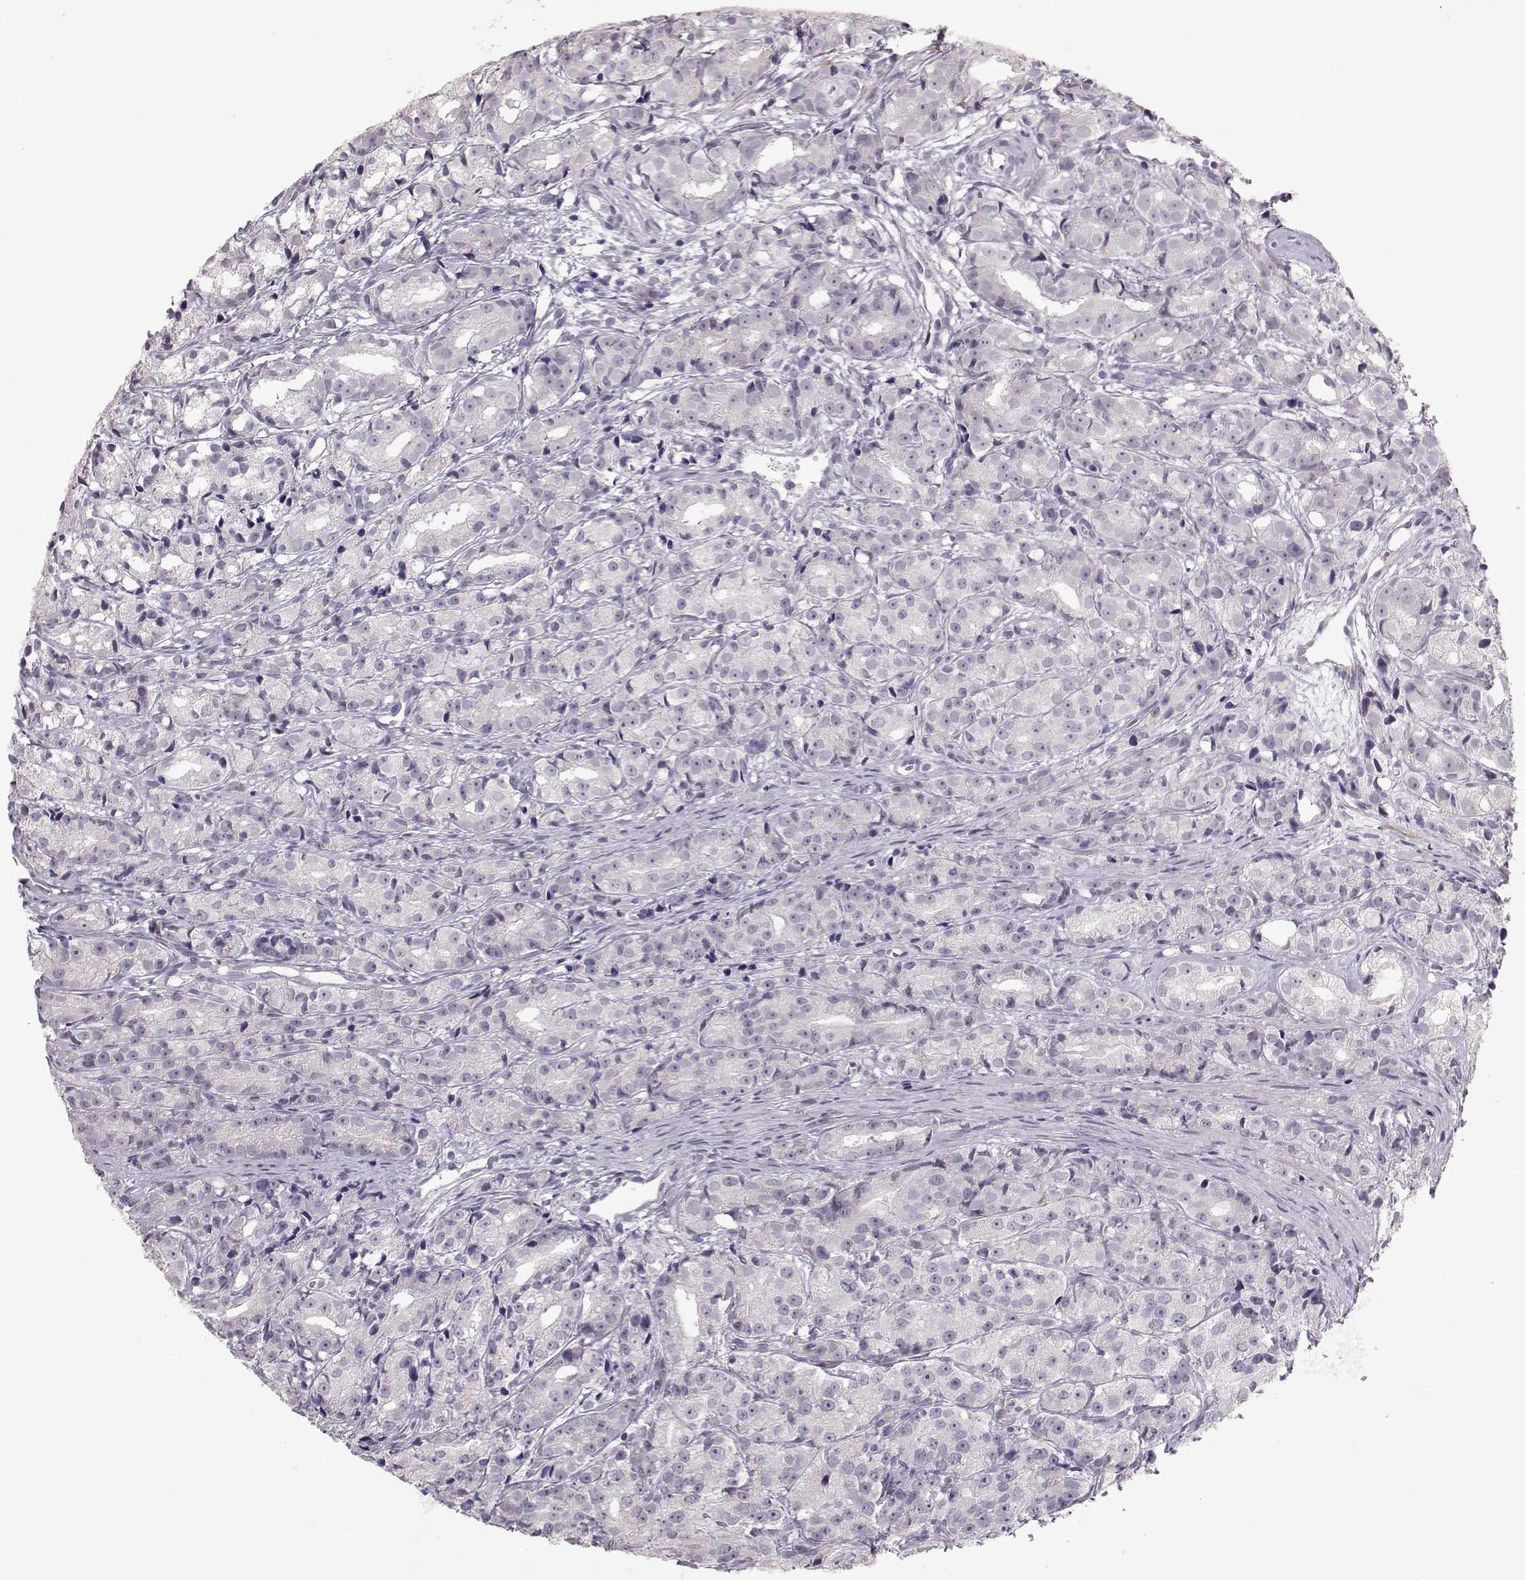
{"staining": {"intensity": "negative", "quantity": "none", "location": "none"}, "tissue": "prostate cancer", "cell_type": "Tumor cells", "image_type": "cancer", "snomed": [{"axis": "morphology", "description": "Adenocarcinoma, Medium grade"}, {"axis": "topography", "description": "Prostate"}], "caption": "IHC histopathology image of neoplastic tissue: human prostate cancer stained with DAB (3,3'-diaminobenzidine) exhibits no significant protein expression in tumor cells.", "gene": "POU1F1", "patient": {"sex": "male", "age": 74}}